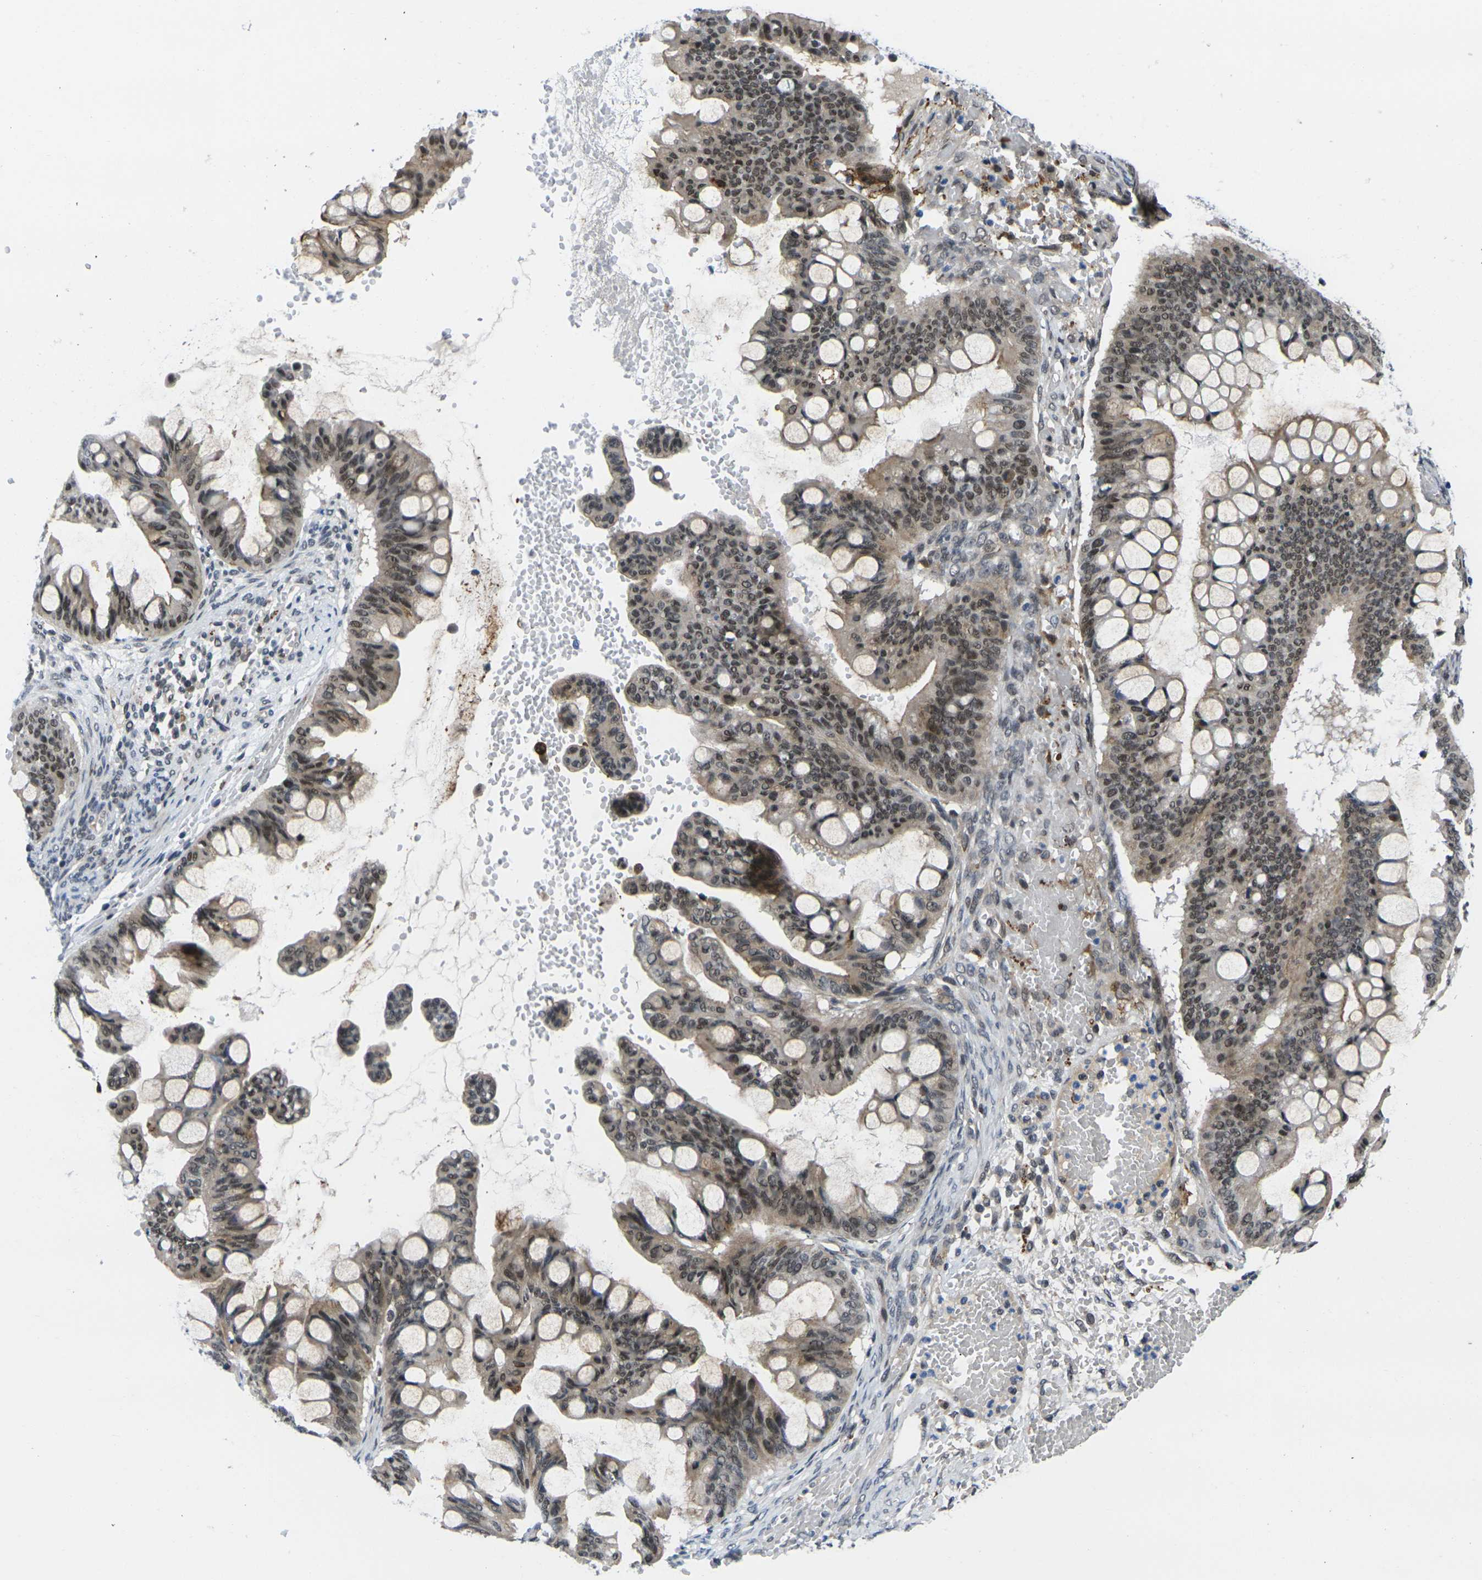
{"staining": {"intensity": "moderate", "quantity": ">75%", "location": "nuclear"}, "tissue": "ovarian cancer", "cell_type": "Tumor cells", "image_type": "cancer", "snomed": [{"axis": "morphology", "description": "Cystadenocarcinoma, mucinous, NOS"}, {"axis": "topography", "description": "Ovary"}], "caption": "IHC micrograph of neoplastic tissue: ovarian mucinous cystadenocarcinoma stained using immunohistochemistry (IHC) reveals medium levels of moderate protein expression localized specifically in the nuclear of tumor cells, appearing as a nuclear brown color.", "gene": "RBM7", "patient": {"sex": "female", "age": 73}}